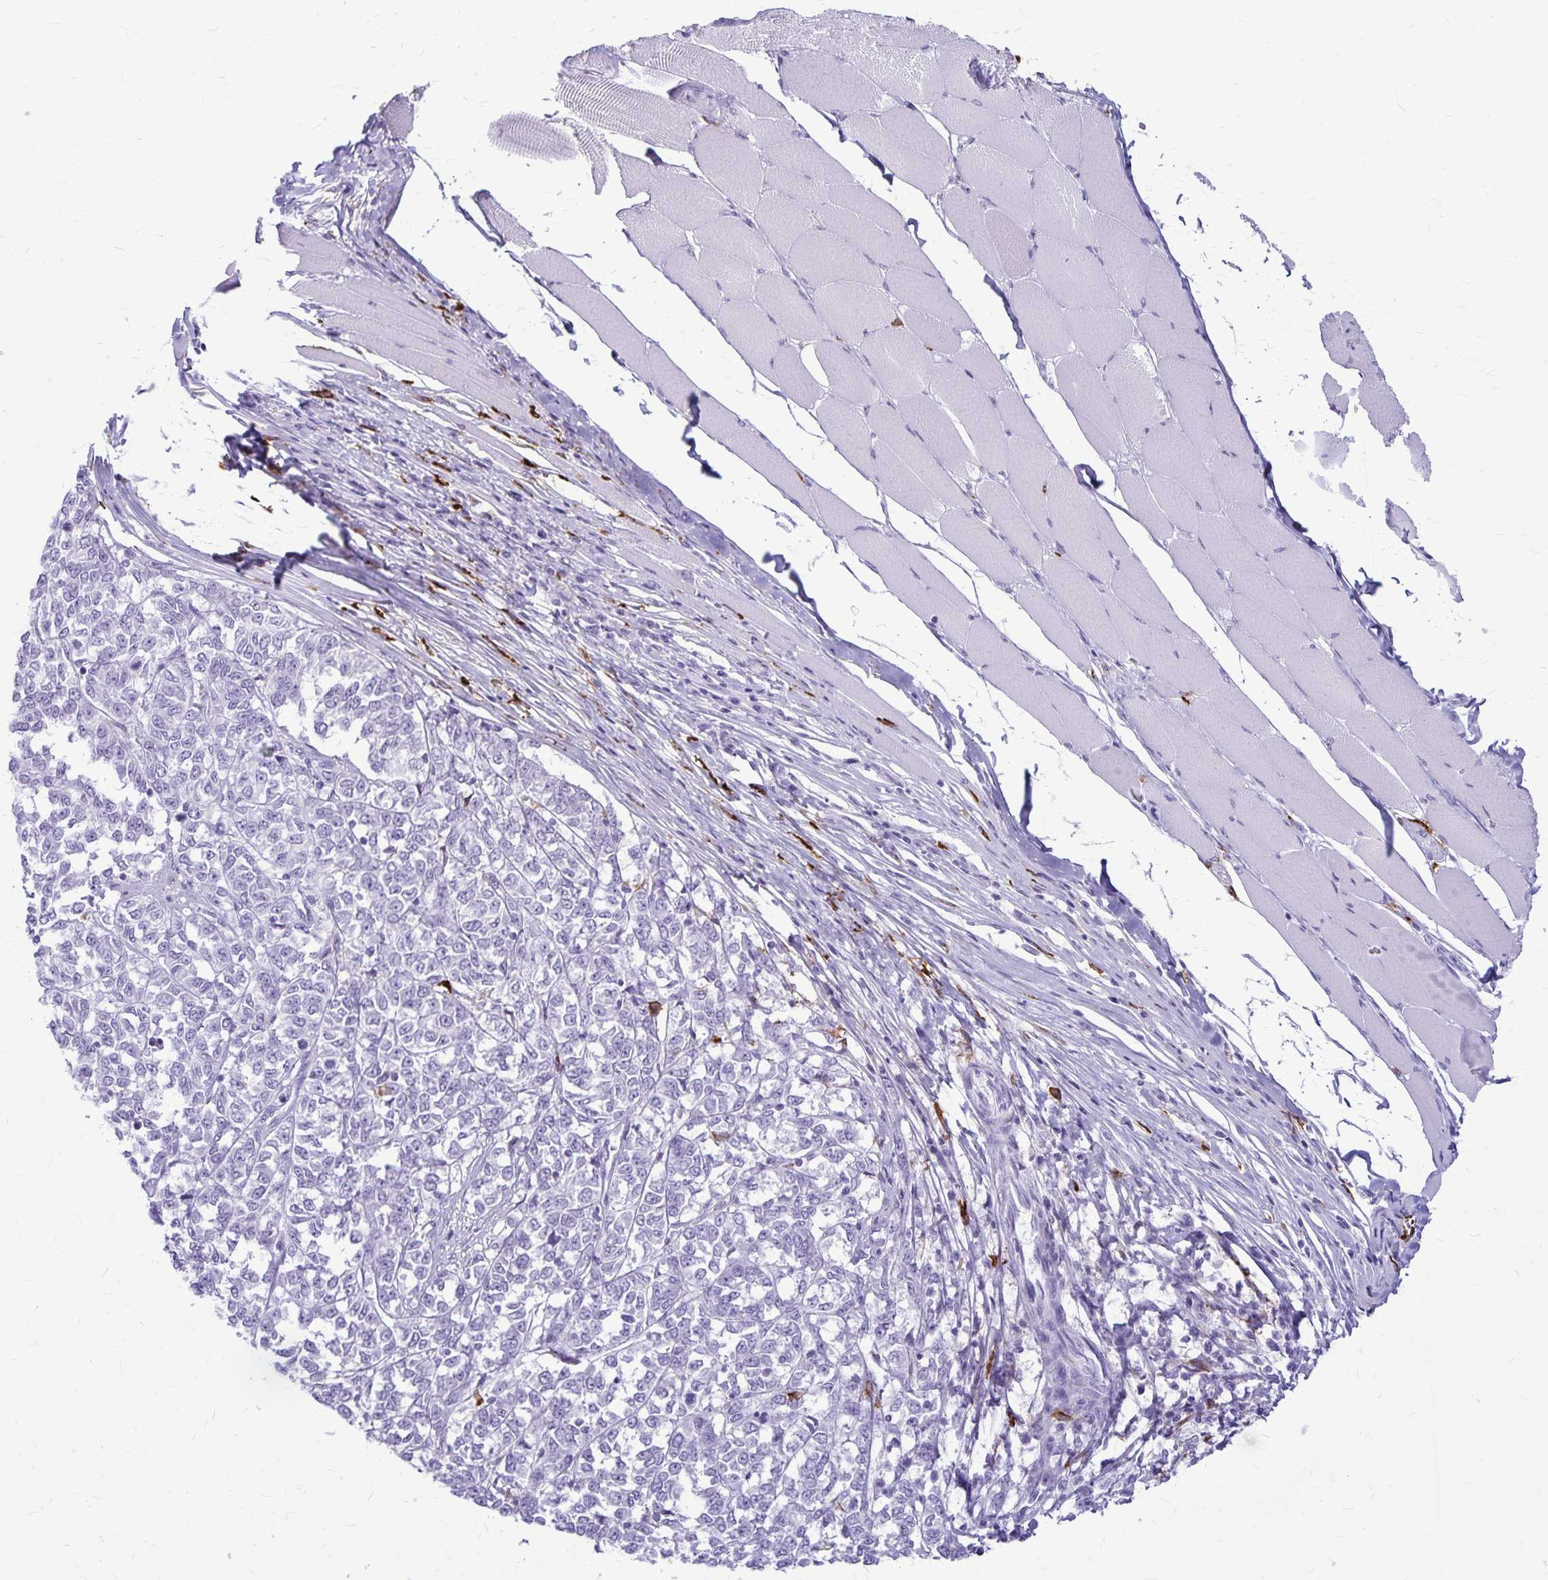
{"staining": {"intensity": "negative", "quantity": "none", "location": "none"}, "tissue": "melanoma", "cell_type": "Tumor cells", "image_type": "cancer", "snomed": [{"axis": "morphology", "description": "Malignant melanoma, NOS"}, {"axis": "topography", "description": "Skin"}], "caption": "DAB (3,3'-diaminobenzidine) immunohistochemical staining of human malignant melanoma exhibits no significant expression in tumor cells.", "gene": "RTN1", "patient": {"sex": "female", "age": 72}}